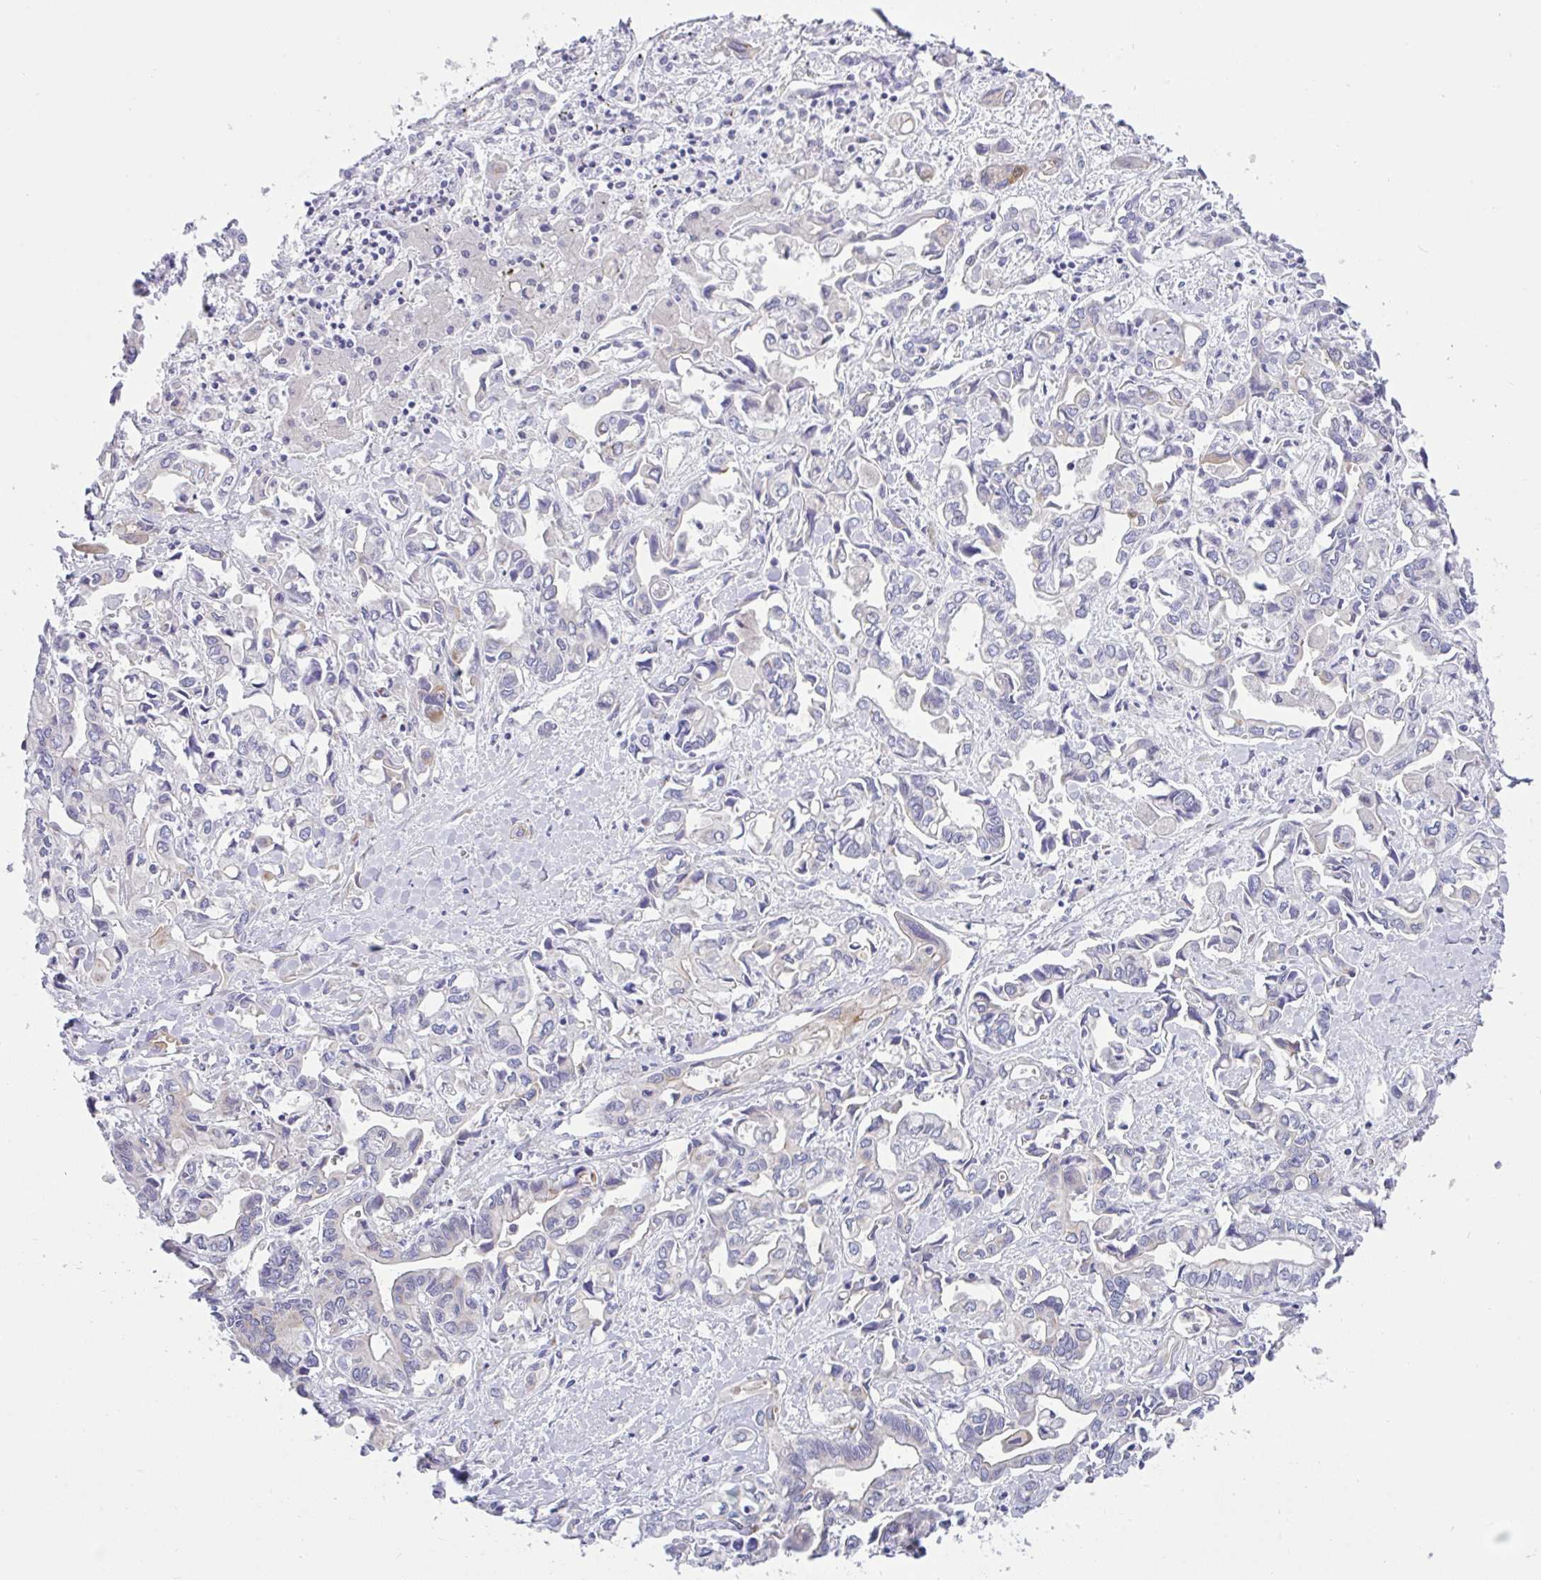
{"staining": {"intensity": "weak", "quantity": "<25%", "location": "cytoplasmic/membranous"}, "tissue": "liver cancer", "cell_type": "Tumor cells", "image_type": "cancer", "snomed": [{"axis": "morphology", "description": "Cholangiocarcinoma"}, {"axis": "topography", "description": "Liver"}], "caption": "Tumor cells show no significant protein positivity in cholangiocarcinoma (liver).", "gene": "FAM177A1", "patient": {"sex": "female", "age": 64}}